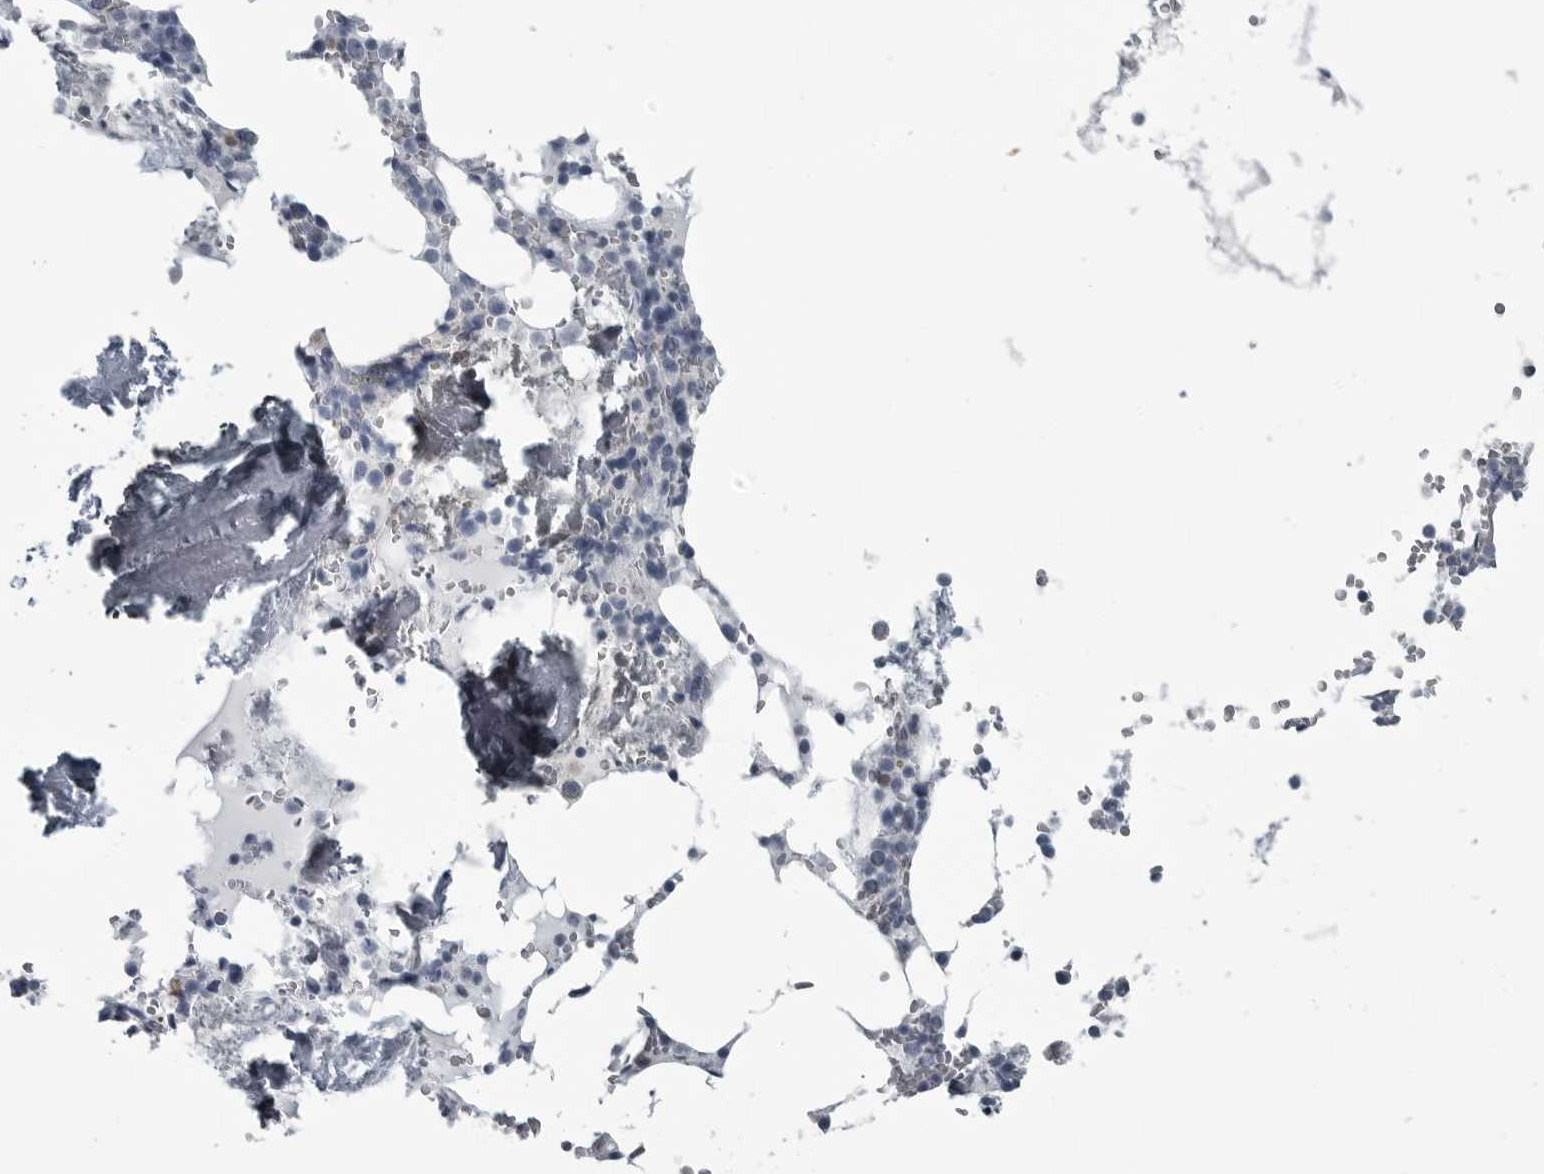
{"staining": {"intensity": "negative", "quantity": "none", "location": "none"}, "tissue": "bone marrow", "cell_type": "Hematopoietic cells", "image_type": "normal", "snomed": [{"axis": "morphology", "description": "Normal tissue, NOS"}, {"axis": "topography", "description": "Bone marrow"}], "caption": "Image shows no significant protein positivity in hematopoietic cells of unremarkable bone marrow.", "gene": "MYOC", "patient": {"sex": "male", "age": 70}}